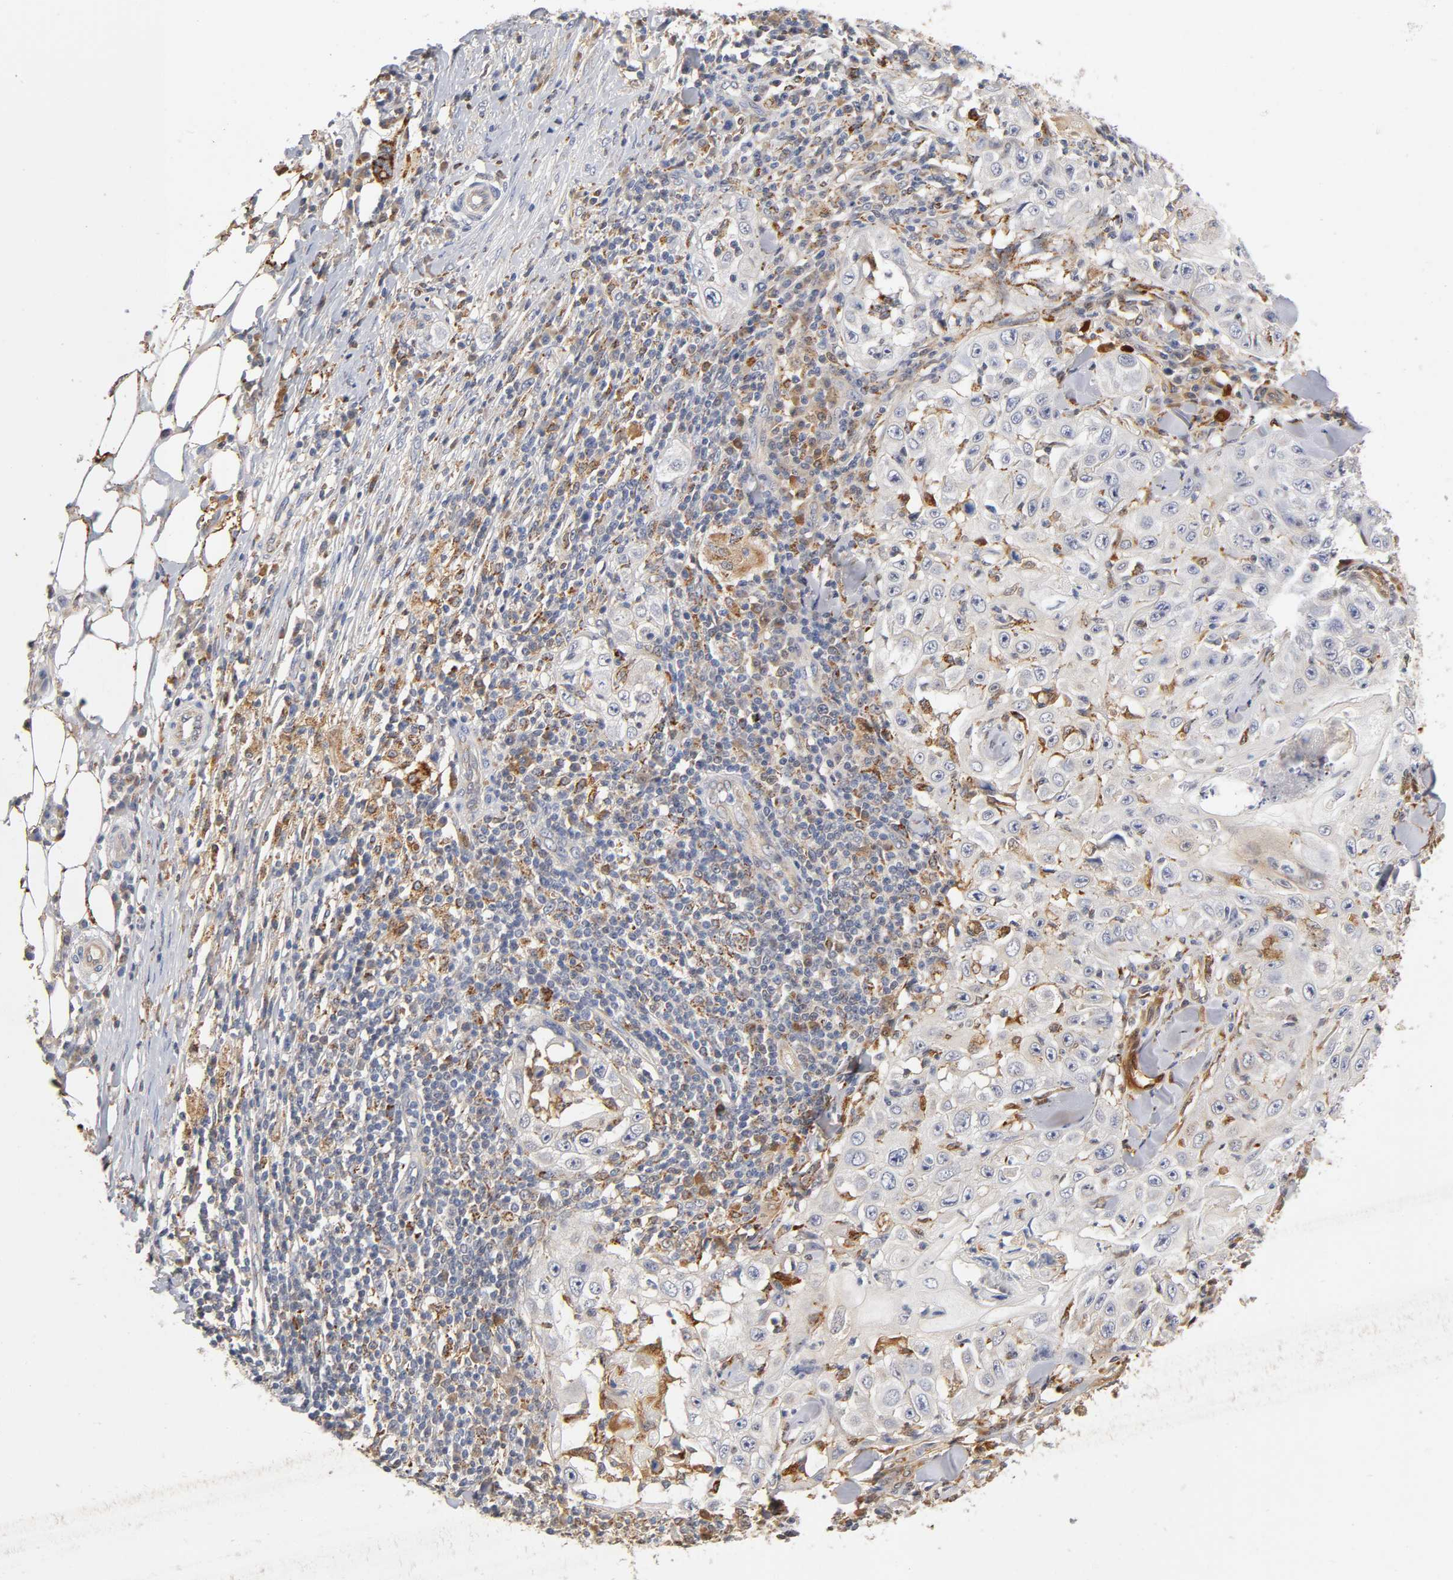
{"staining": {"intensity": "weak", "quantity": "<25%", "location": "cytoplasmic/membranous"}, "tissue": "skin cancer", "cell_type": "Tumor cells", "image_type": "cancer", "snomed": [{"axis": "morphology", "description": "Squamous cell carcinoma, NOS"}, {"axis": "topography", "description": "Skin"}], "caption": "An immunohistochemistry (IHC) micrograph of skin cancer is shown. There is no staining in tumor cells of skin cancer.", "gene": "ISG15", "patient": {"sex": "male", "age": 86}}